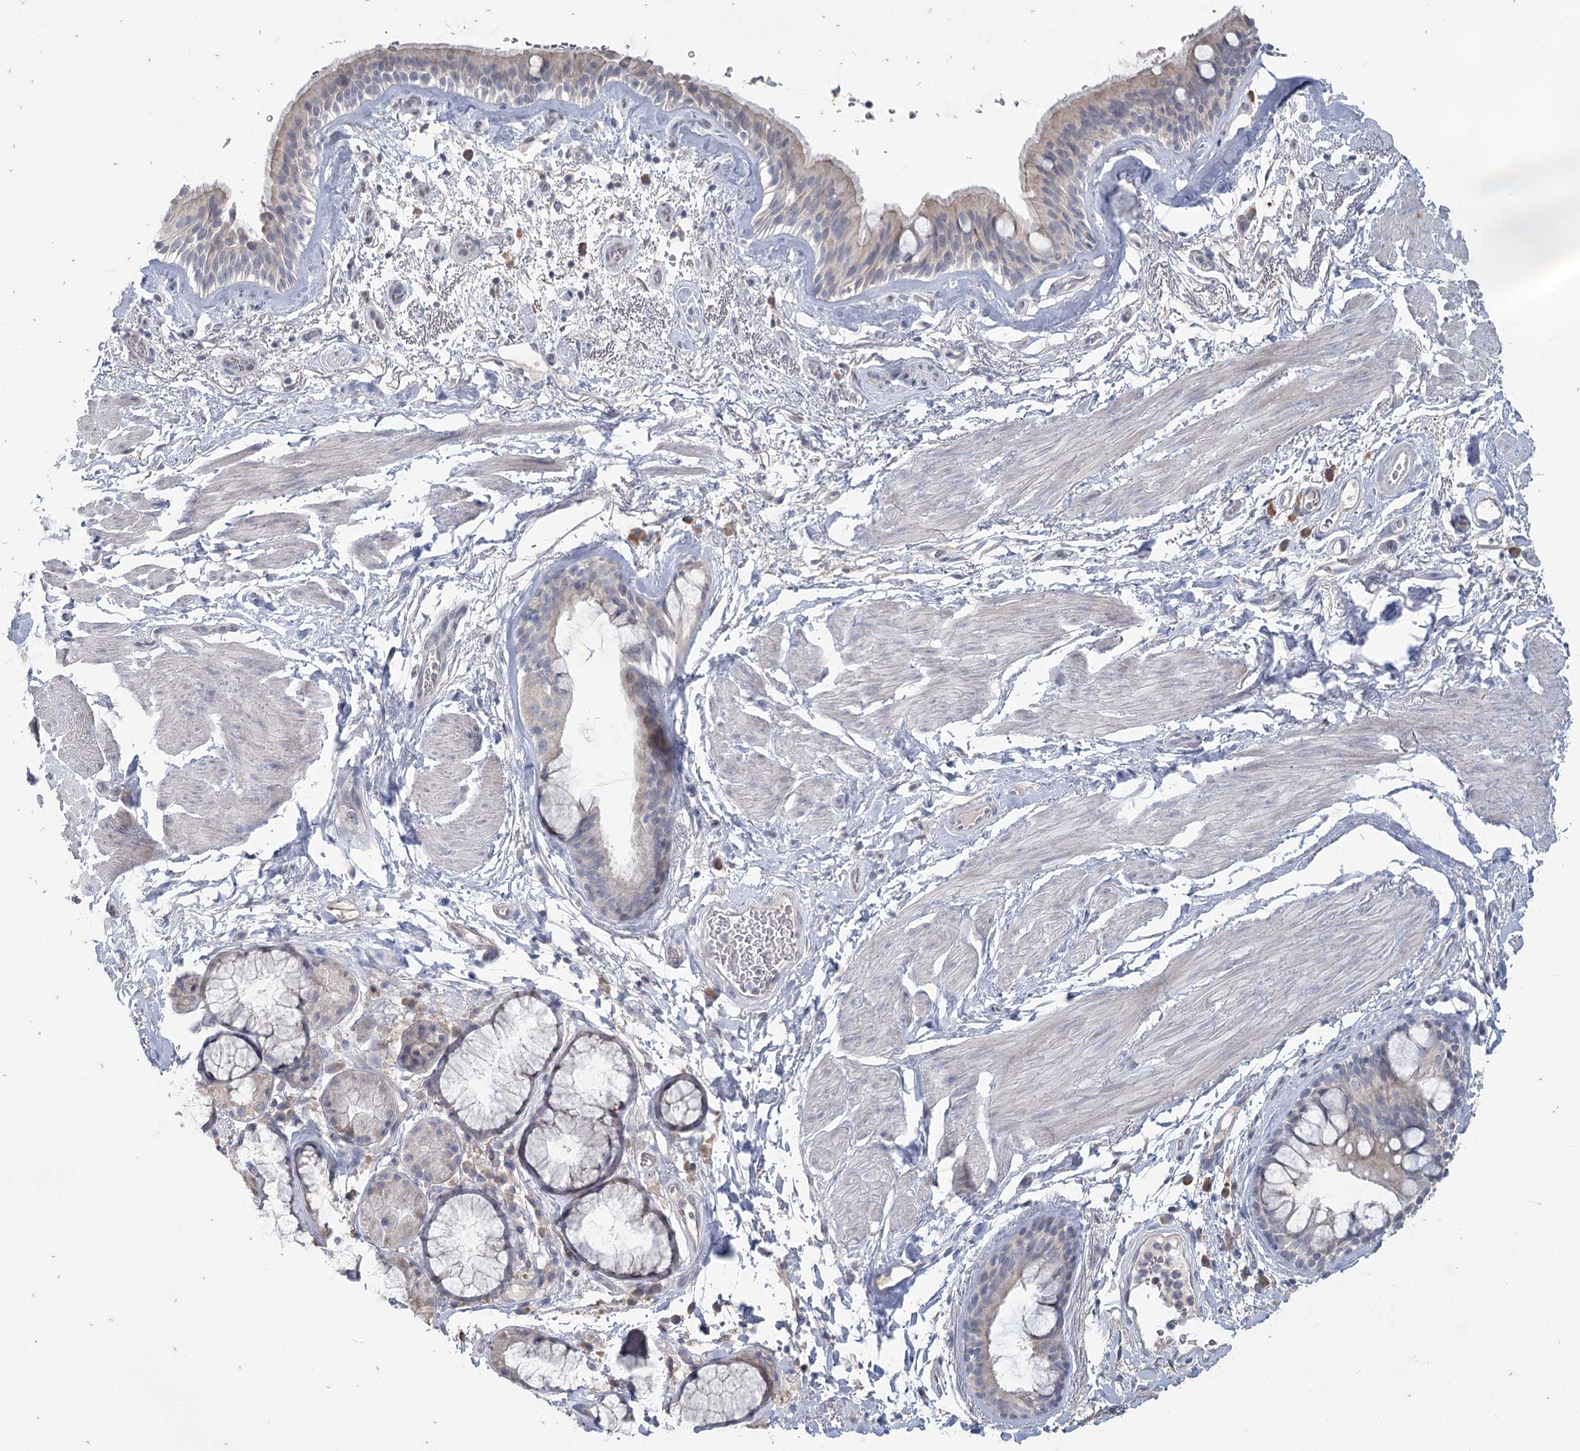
{"staining": {"intensity": "weak", "quantity": "<25%", "location": "cytoplasmic/membranous"}, "tissue": "bronchus", "cell_type": "Respiratory epithelial cells", "image_type": "normal", "snomed": [{"axis": "morphology", "description": "Normal tissue, NOS"}, {"axis": "topography", "description": "Cartilage tissue"}], "caption": "Respiratory epithelial cells show no significant positivity in unremarkable bronchus. Nuclei are stained in blue.", "gene": "SLC9A3", "patient": {"sex": "female", "age": 63}}